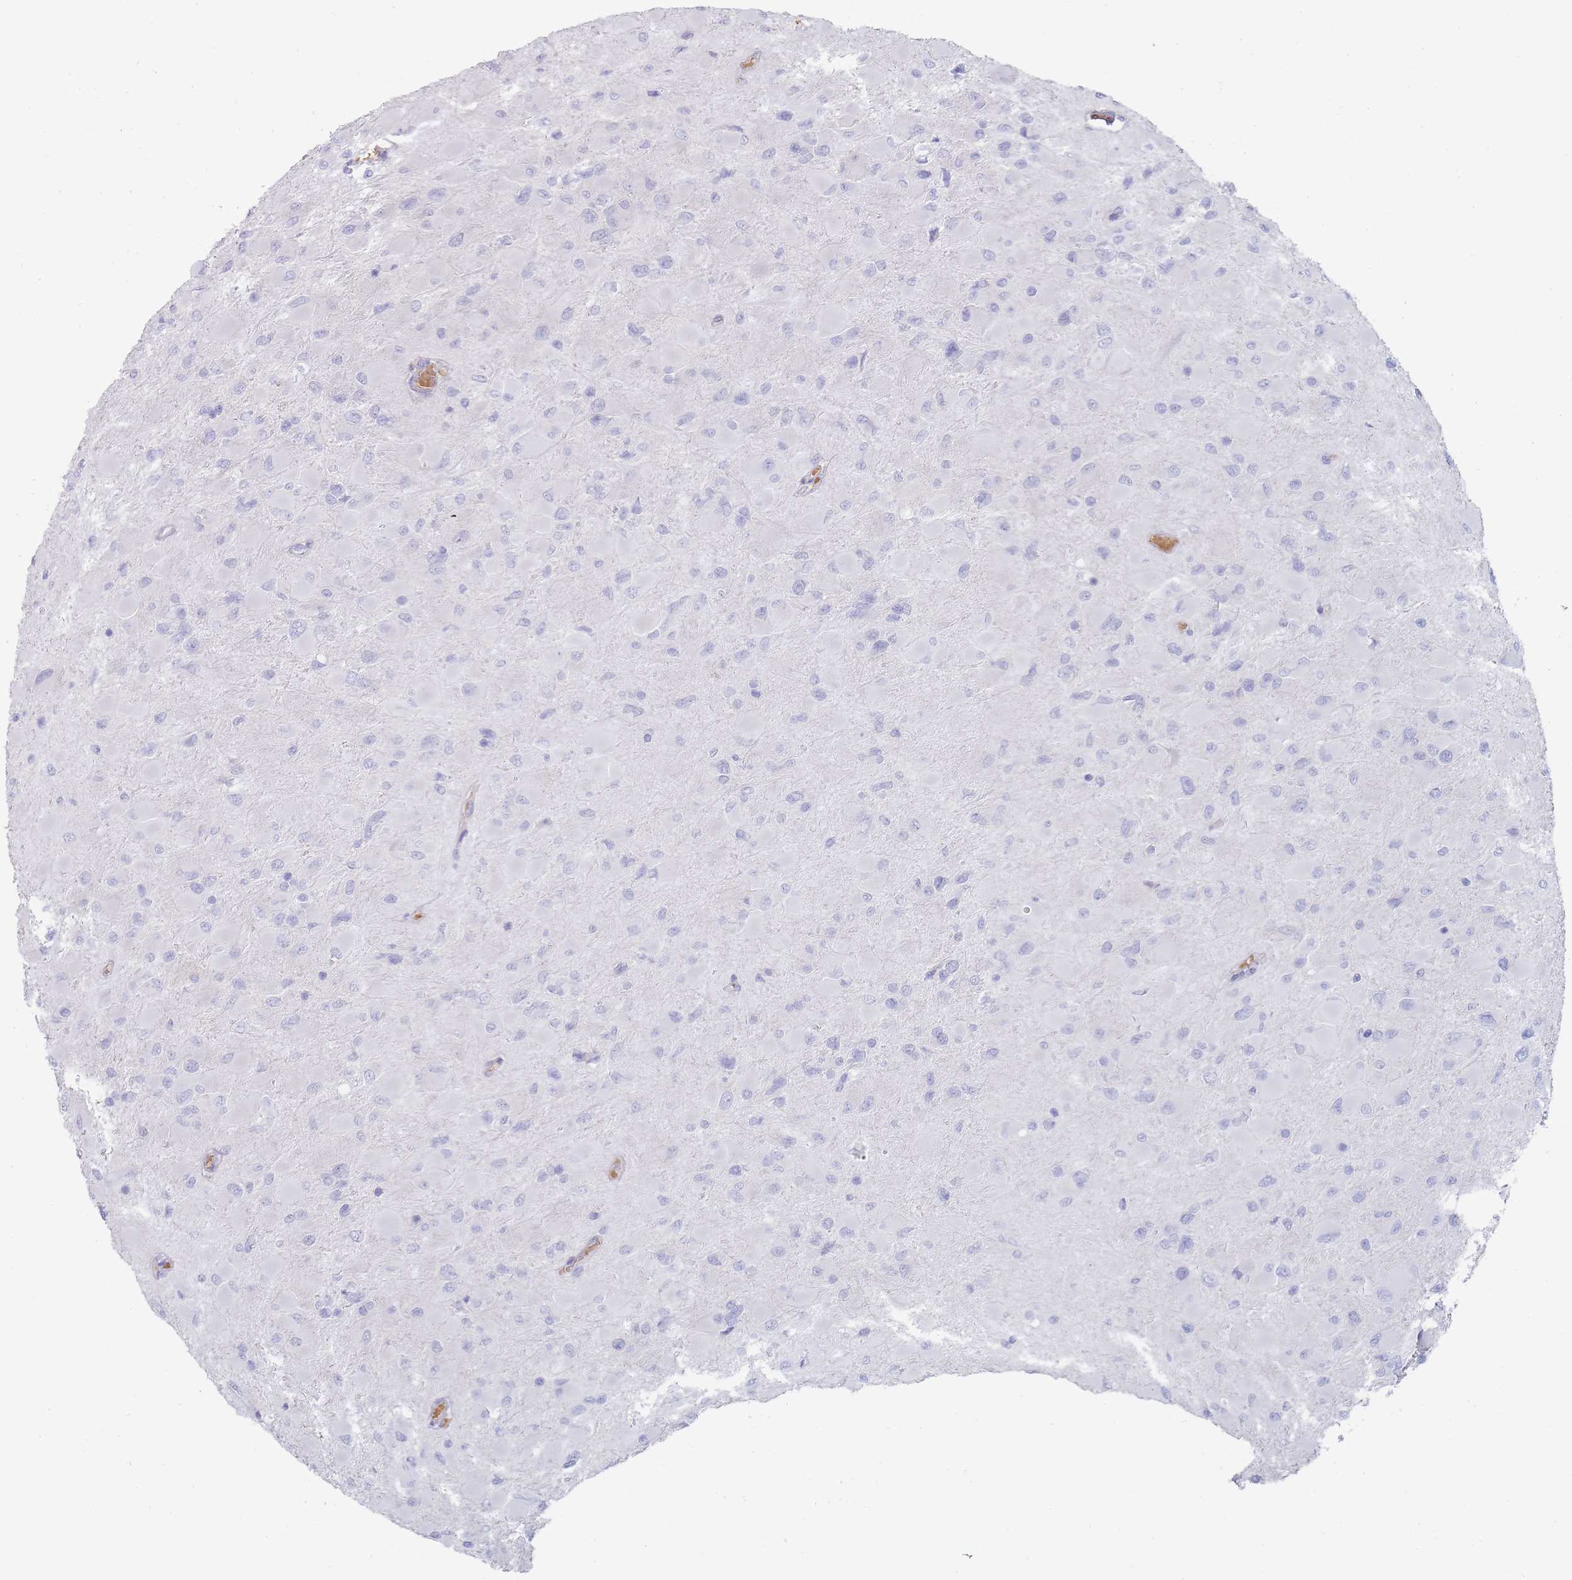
{"staining": {"intensity": "negative", "quantity": "none", "location": "none"}, "tissue": "glioma", "cell_type": "Tumor cells", "image_type": "cancer", "snomed": [{"axis": "morphology", "description": "Glioma, malignant, High grade"}, {"axis": "topography", "description": "Cerebral cortex"}], "caption": "This is an immunohistochemistry photomicrograph of glioma. There is no staining in tumor cells.", "gene": "HBG2", "patient": {"sex": "female", "age": 36}}